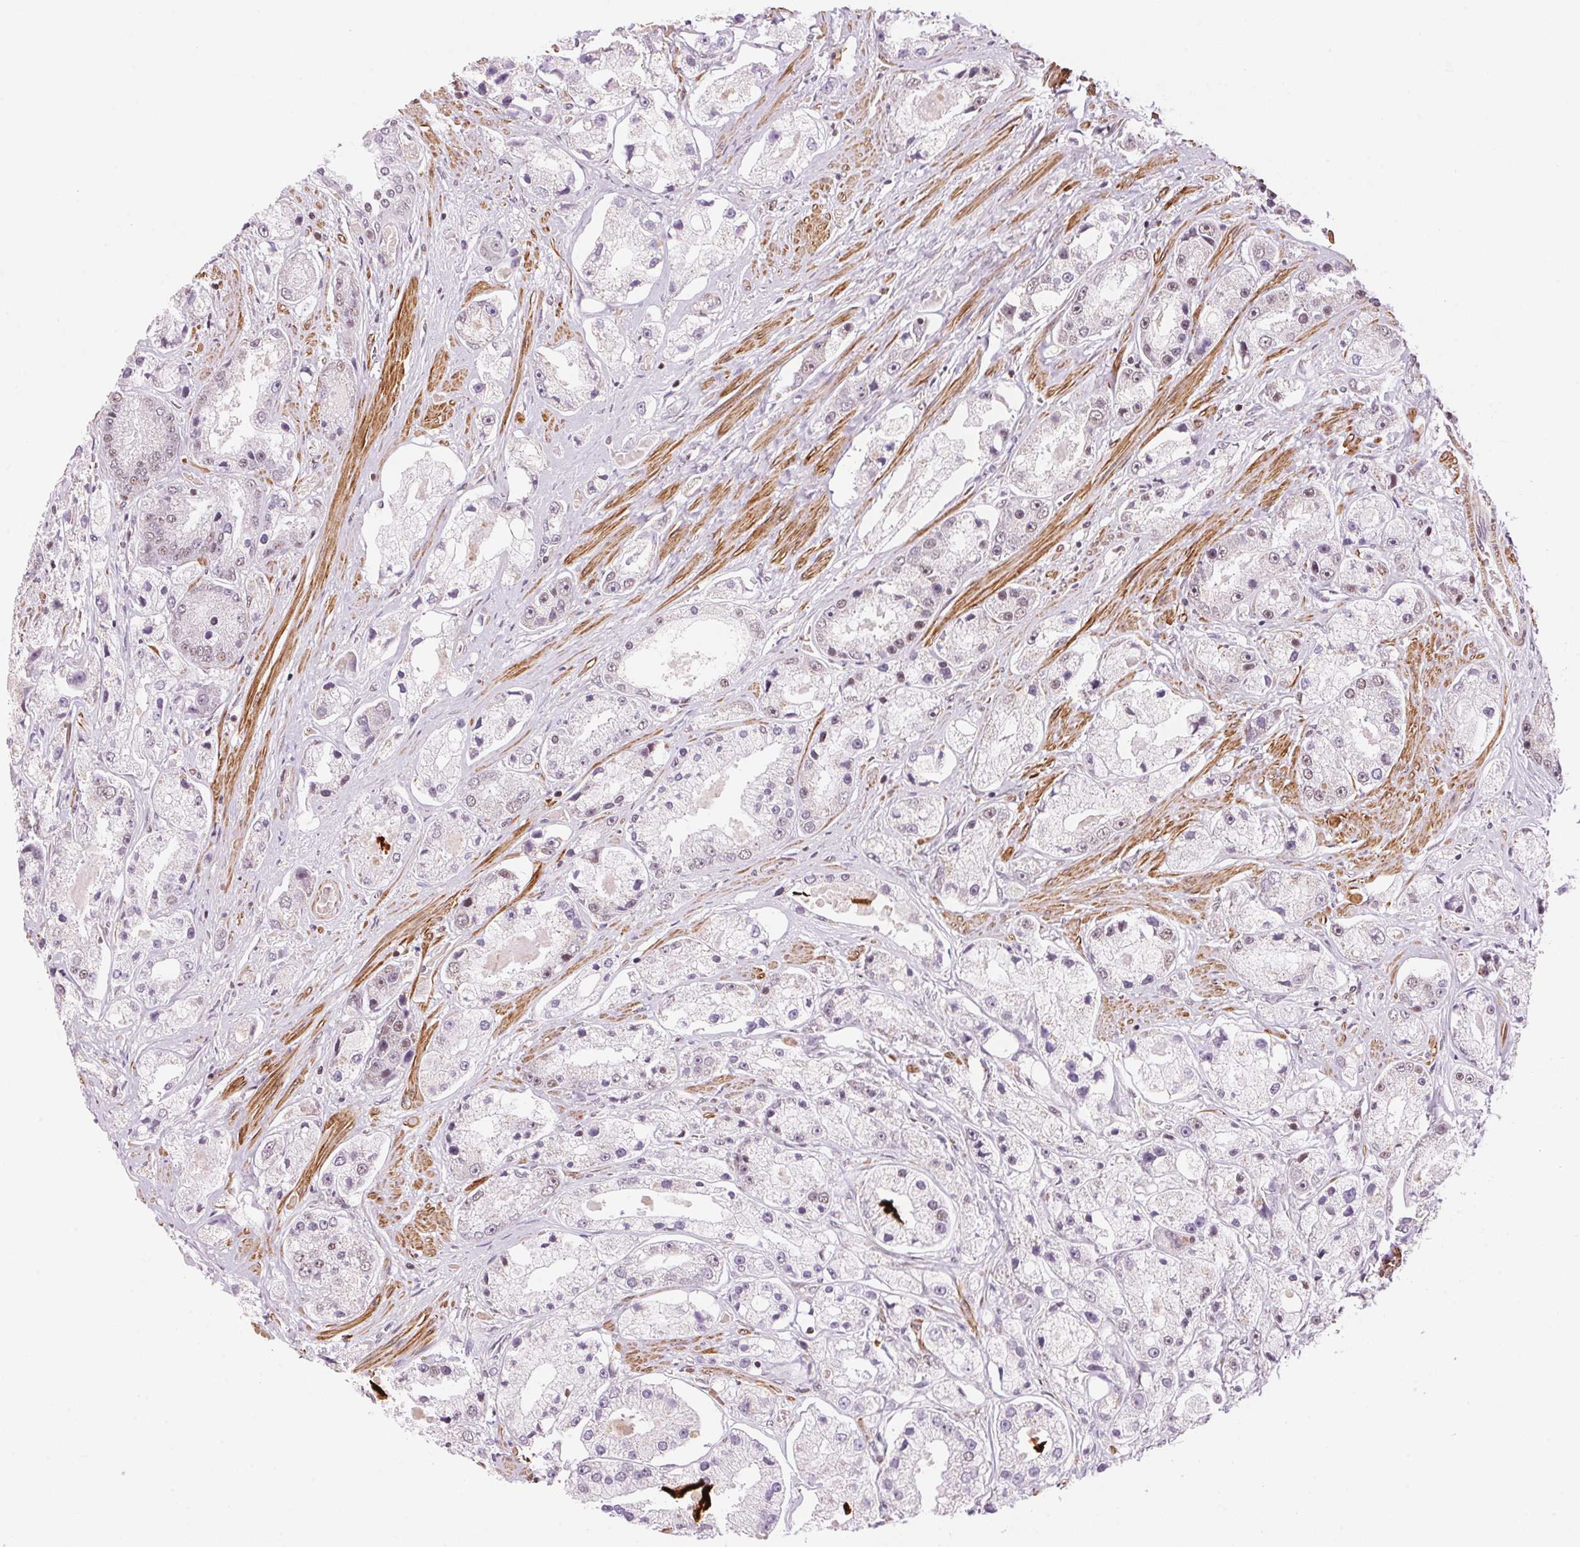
{"staining": {"intensity": "negative", "quantity": "none", "location": "none"}, "tissue": "prostate cancer", "cell_type": "Tumor cells", "image_type": "cancer", "snomed": [{"axis": "morphology", "description": "Adenocarcinoma, High grade"}, {"axis": "topography", "description": "Prostate"}], "caption": "Adenocarcinoma (high-grade) (prostate) stained for a protein using immunohistochemistry shows no expression tumor cells.", "gene": "HNRNPDL", "patient": {"sex": "male", "age": 67}}